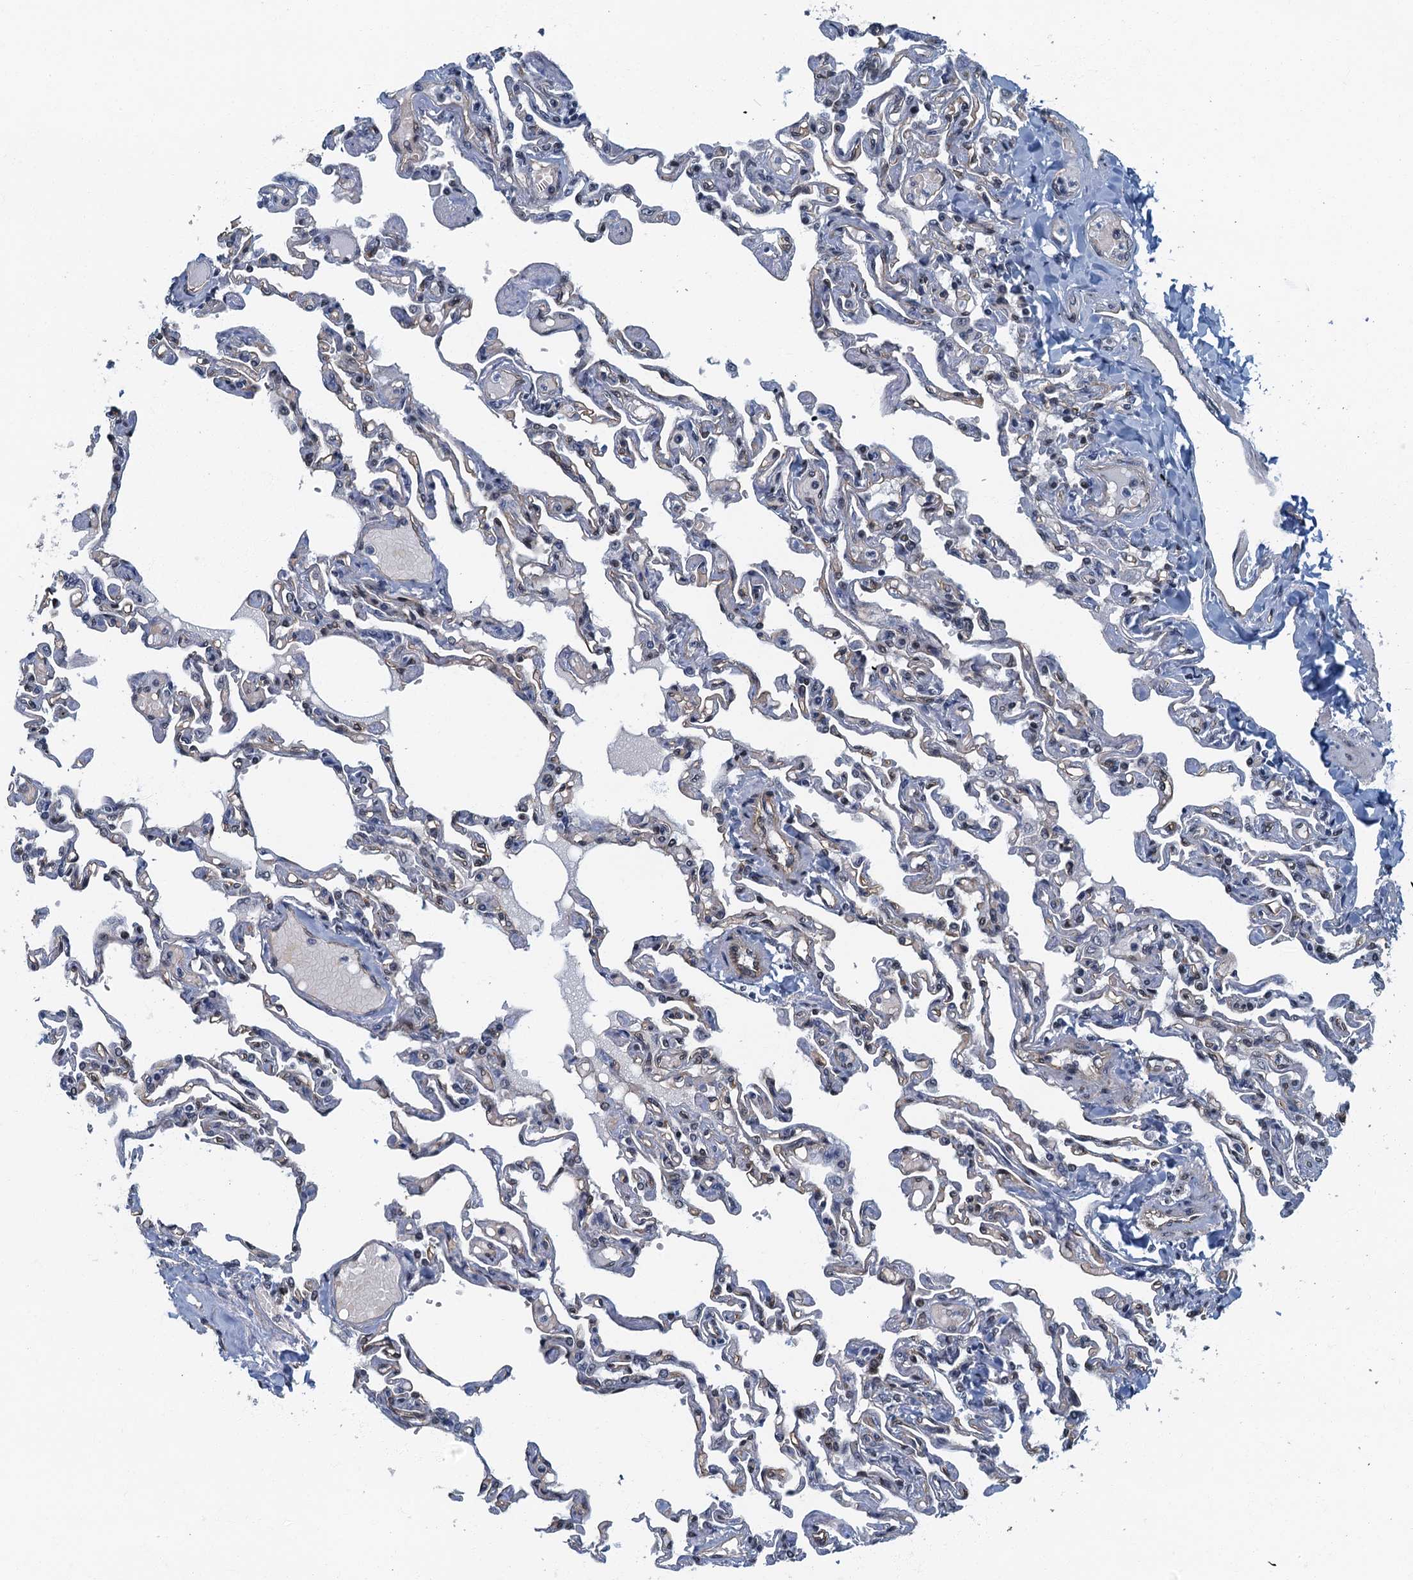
{"staining": {"intensity": "negative", "quantity": "none", "location": "none"}, "tissue": "lung", "cell_type": "Alveolar cells", "image_type": "normal", "snomed": [{"axis": "morphology", "description": "Normal tissue, NOS"}, {"axis": "topography", "description": "Lung"}], "caption": "The micrograph shows no staining of alveolar cells in normal lung.", "gene": "GADL1", "patient": {"sex": "male", "age": 21}}